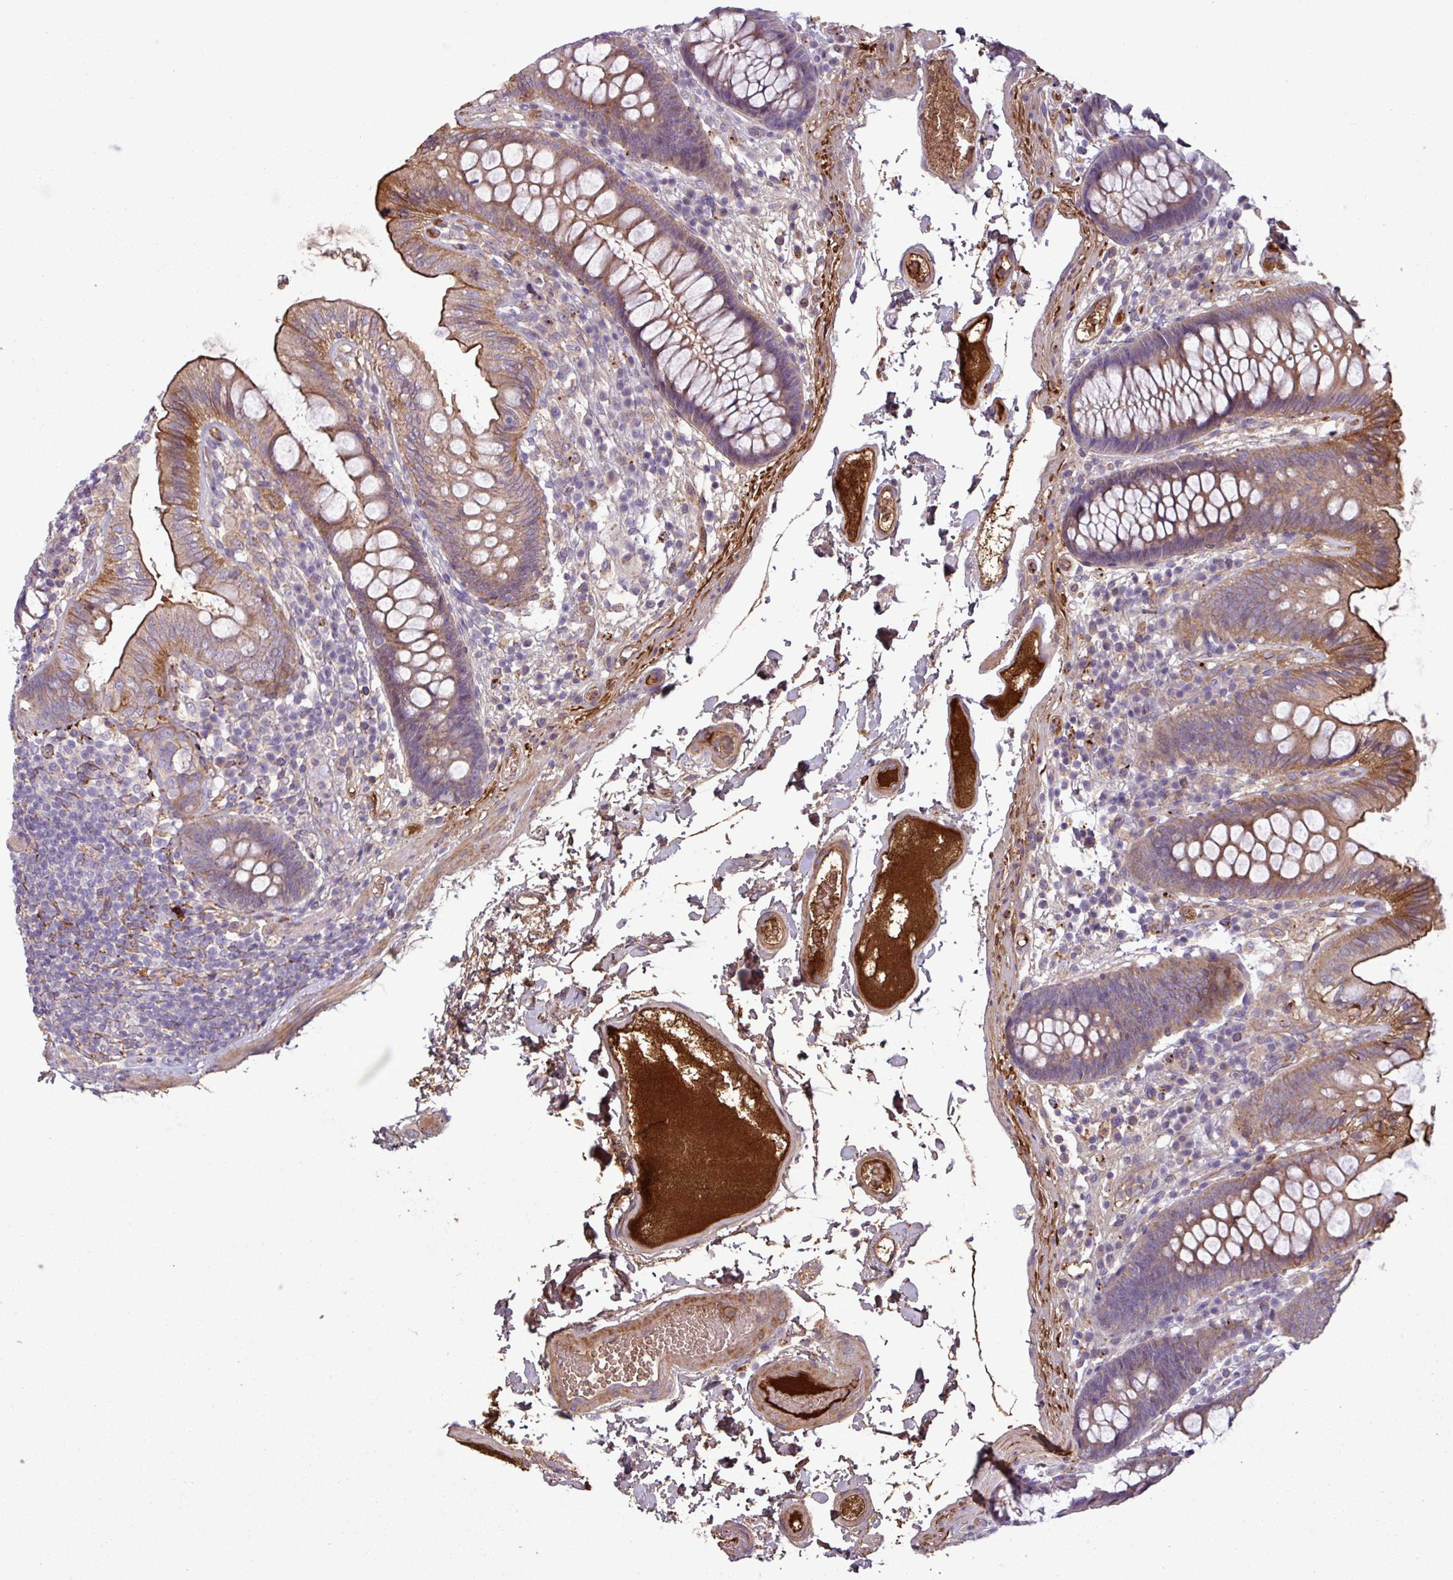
{"staining": {"intensity": "moderate", "quantity": ">75%", "location": "cytoplasmic/membranous"}, "tissue": "colon", "cell_type": "Endothelial cells", "image_type": "normal", "snomed": [{"axis": "morphology", "description": "Normal tissue, NOS"}, {"axis": "topography", "description": "Colon"}], "caption": "The immunohistochemical stain shows moderate cytoplasmic/membranous positivity in endothelial cells of benign colon. The staining was performed using DAB to visualize the protein expression in brown, while the nuclei were stained in blue with hematoxylin (Magnification: 20x).", "gene": "C4A", "patient": {"sex": "male", "age": 84}}